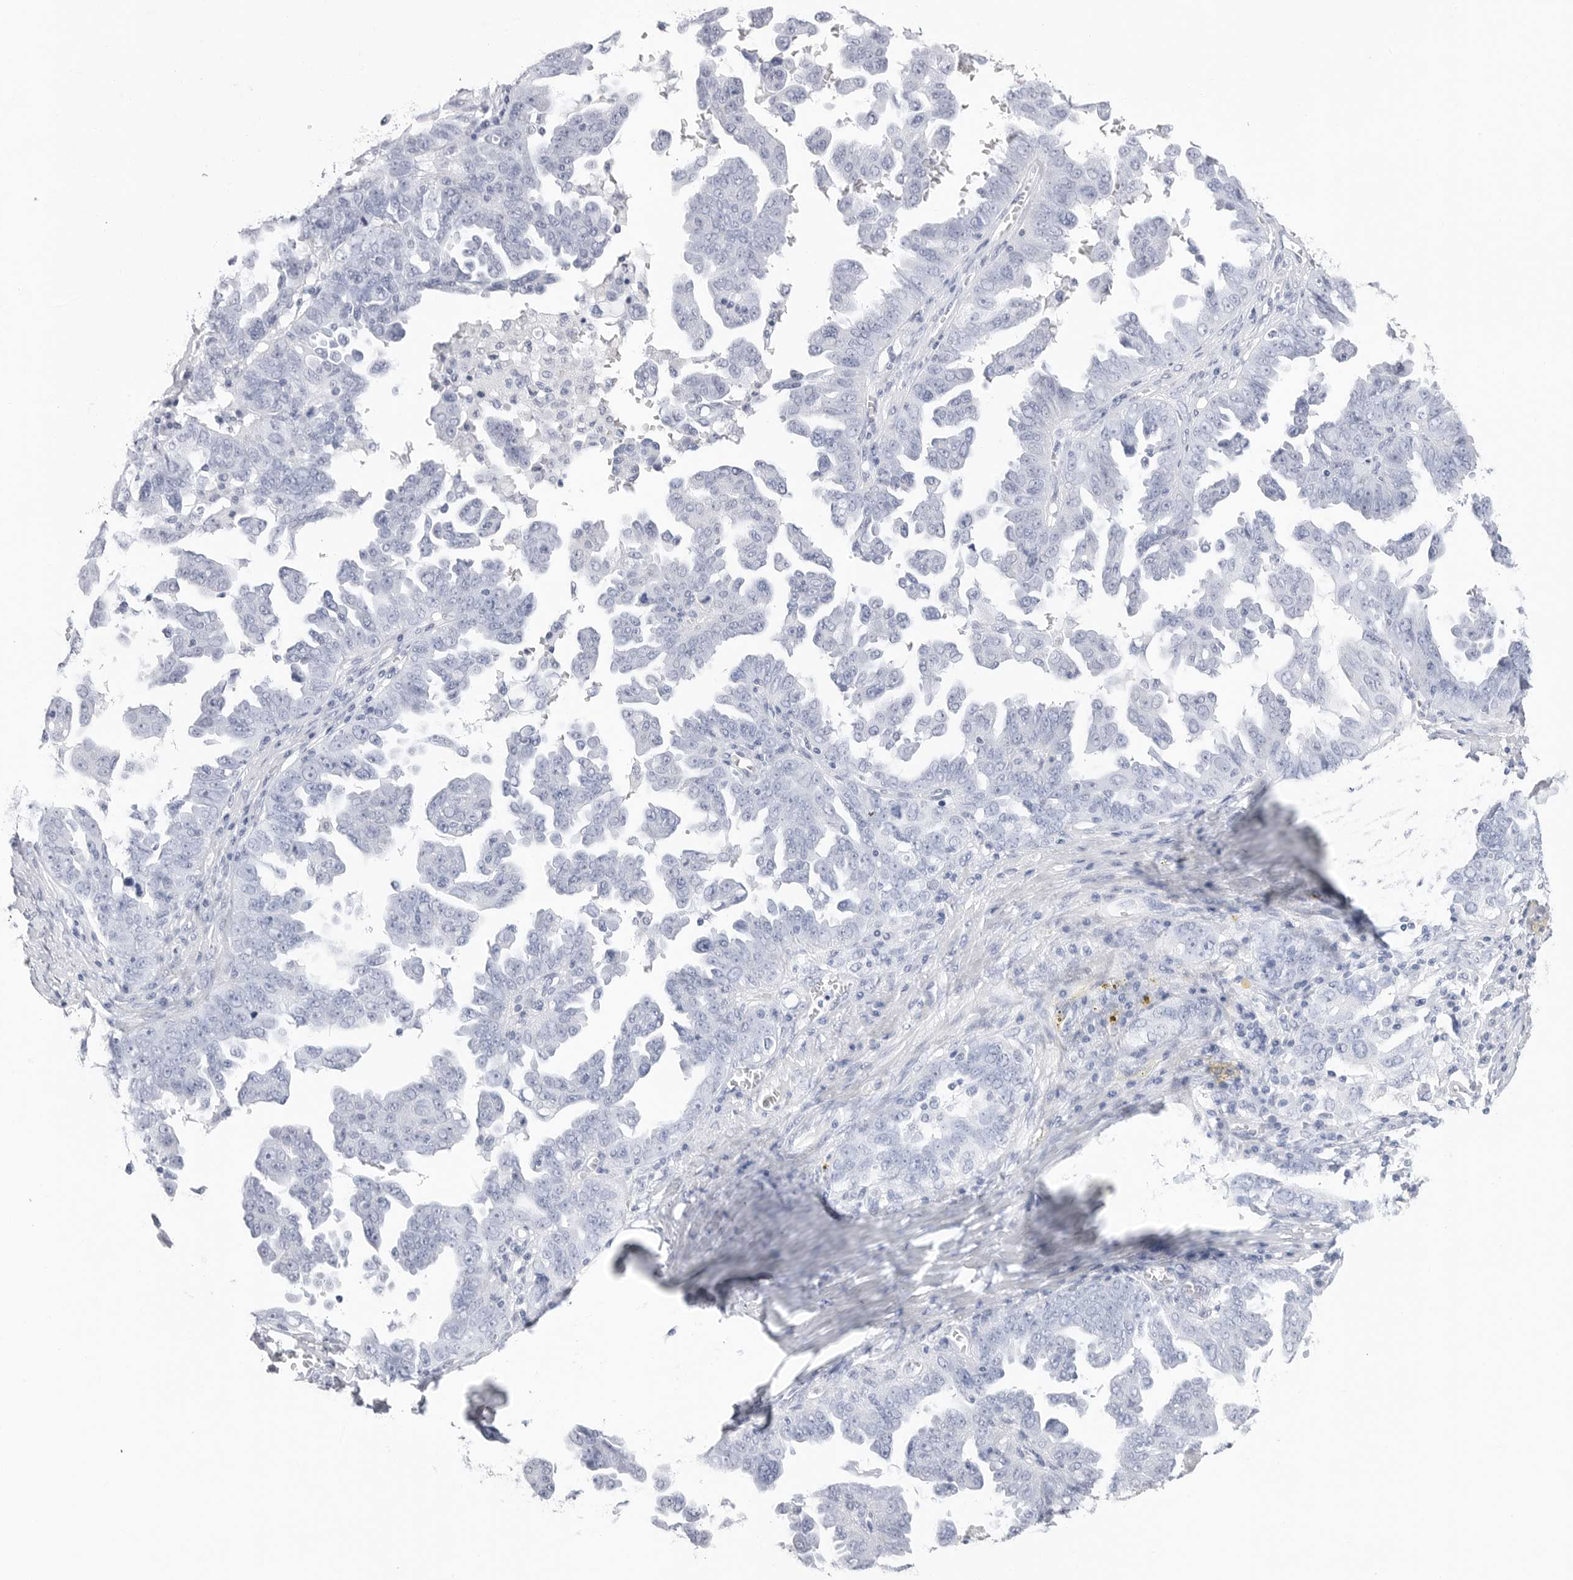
{"staining": {"intensity": "negative", "quantity": "none", "location": "none"}, "tissue": "ovarian cancer", "cell_type": "Tumor cells", "image_type": "cancer", "snomed": [{"axis": "morphology", "description": "Carcinoma, endometroid"}, {"axis": "topography", "description": "Ovary"}], "caption": "Immunohistochemistry (IHC) micrograph of human endometroid carcinoma (ovarian) stained for a protein (brown), which displays no staining in tumor cells.", "gene": "SLC19A1", "patient": {"sex": "female", "age": 62}}